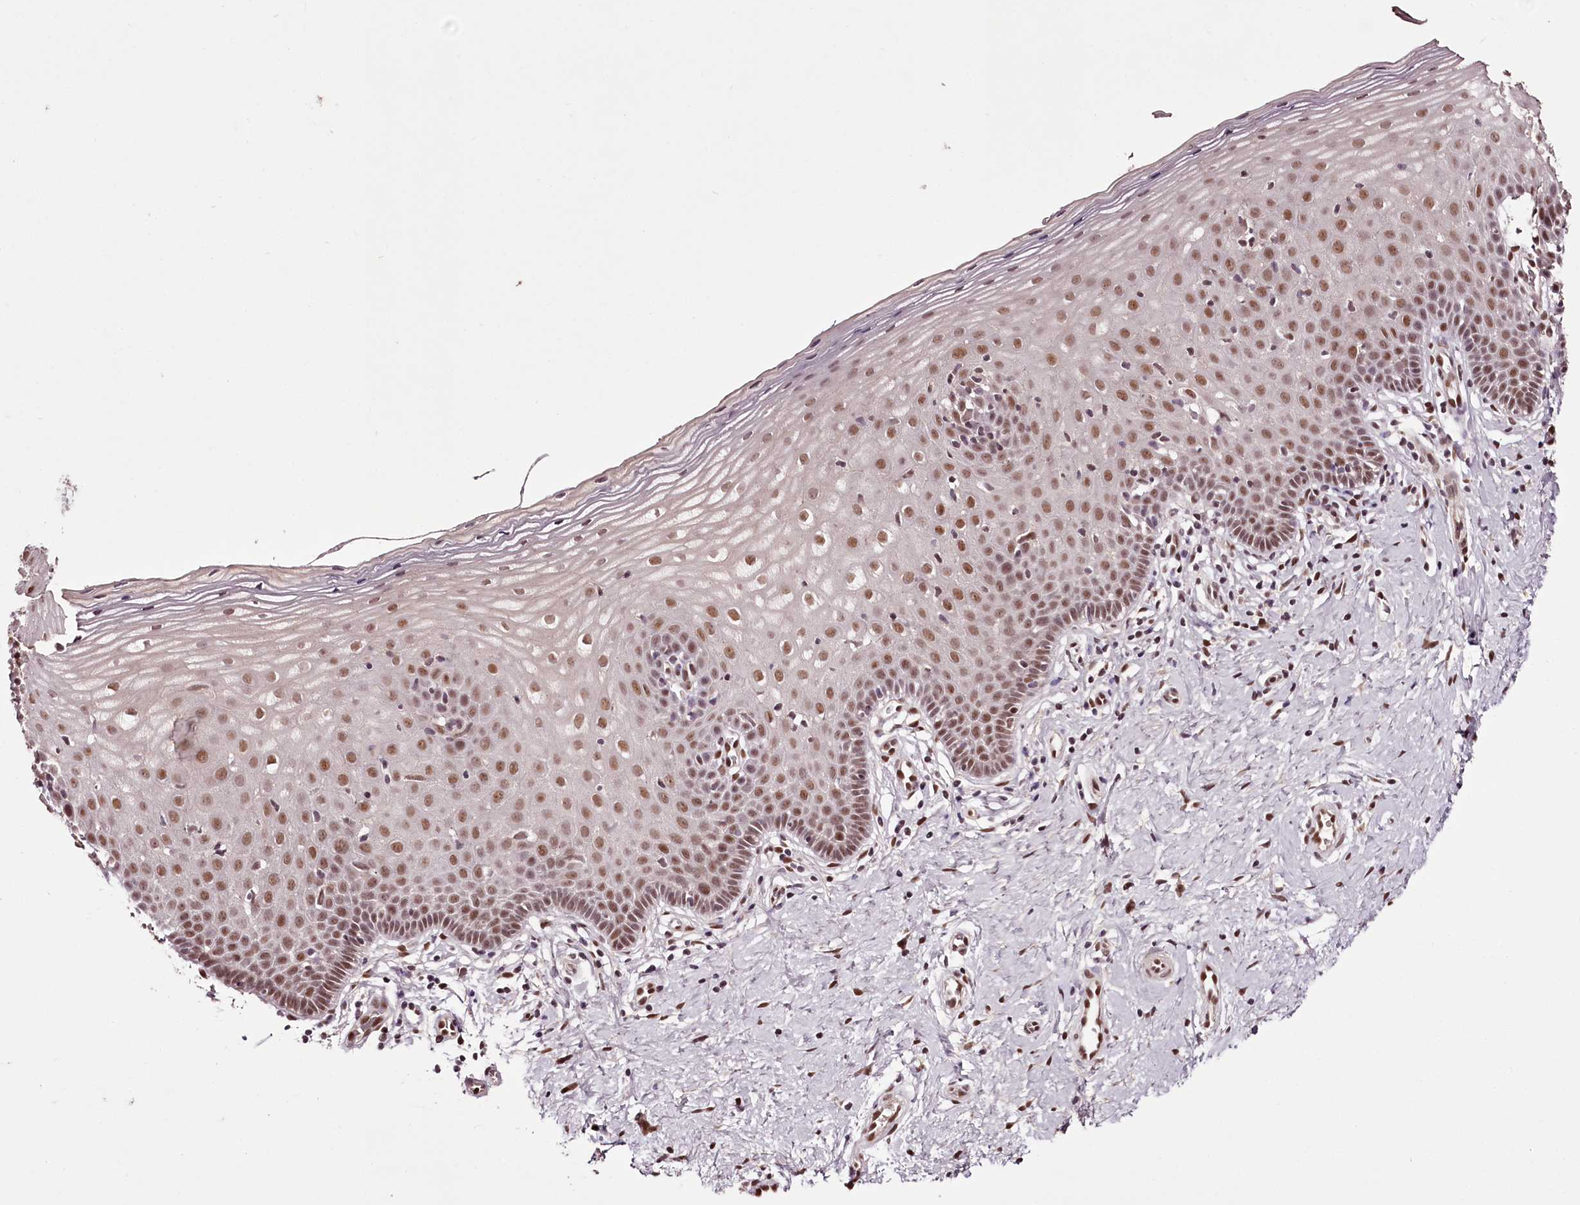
{"staining": {"intensity": "moderate", "quantity": ">75%", "location": "nuclear"}, "tissue": "cervix", "cell_type": "Glandular cells", "image_type": "normal", "snomed": [{"axis": "morphology", "description": "Normal tissue, NOS"}, {"axis": "topography", "description": "Cervix"}], "caption": "Benign cervix reveals moderate nuclear staining in approximately >75% of glandular cells, visualized by immunohistochemistry.", "gene": "TTC33", "patient": {"sex": "female", "age": 36}}